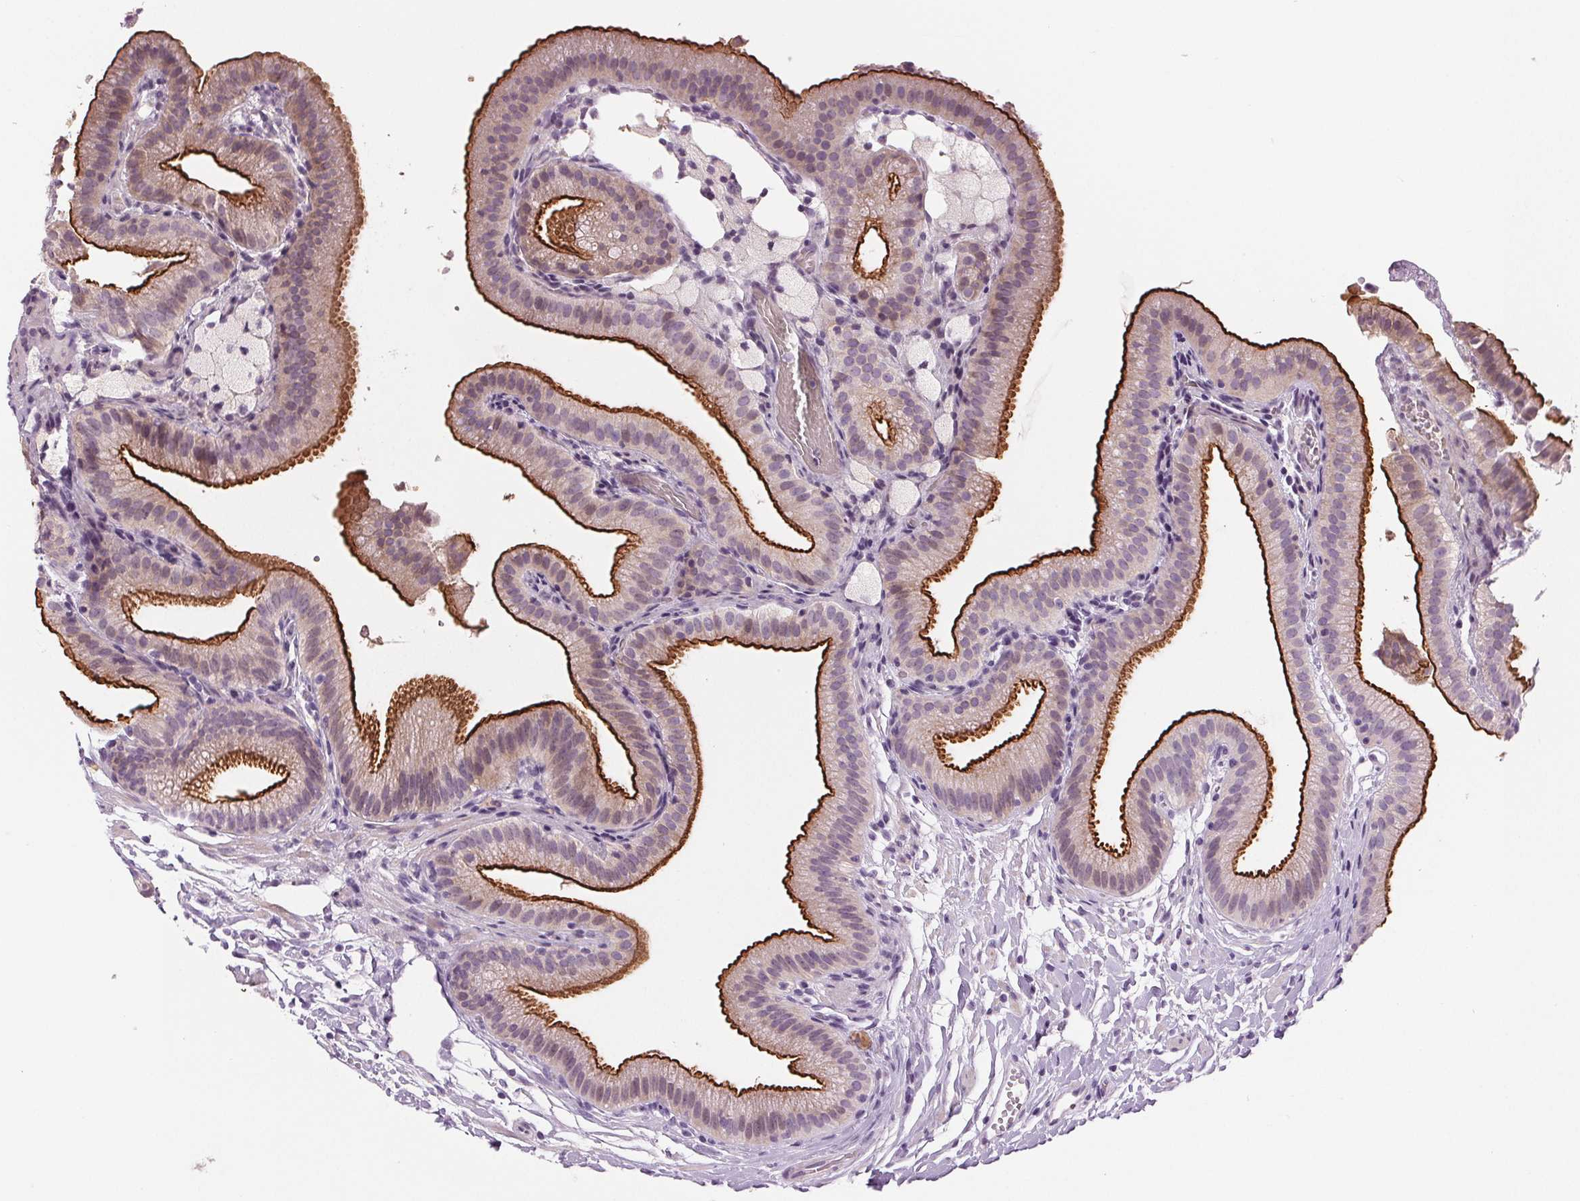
{"staining": {"intensity": "strong", "quantity": "25%-75%", "location": "cytoplasmic/membranous"}, "tissue": "gallbladder", "cell_type": "Glandular cells", "image_type": "normal", "snomed": [{"axis": "morphology", "description": "Normal tissue, NOS"}, {"axis": "topography", "description": "Gallbladder"}], "caption": "The photomicrograph displays staining of normal gallbladder, revealing strong cytoplasmic/membranous protein staining (brown color) within glandular cells. The staining is performed using DAB (3,3'-diaminobenzidine) brown chromogen to label protein expression. The nuclei are counter-stained blue using hematoxylin.", "gene": "MISP", "patient": {"sex": "female", "age": 63}}